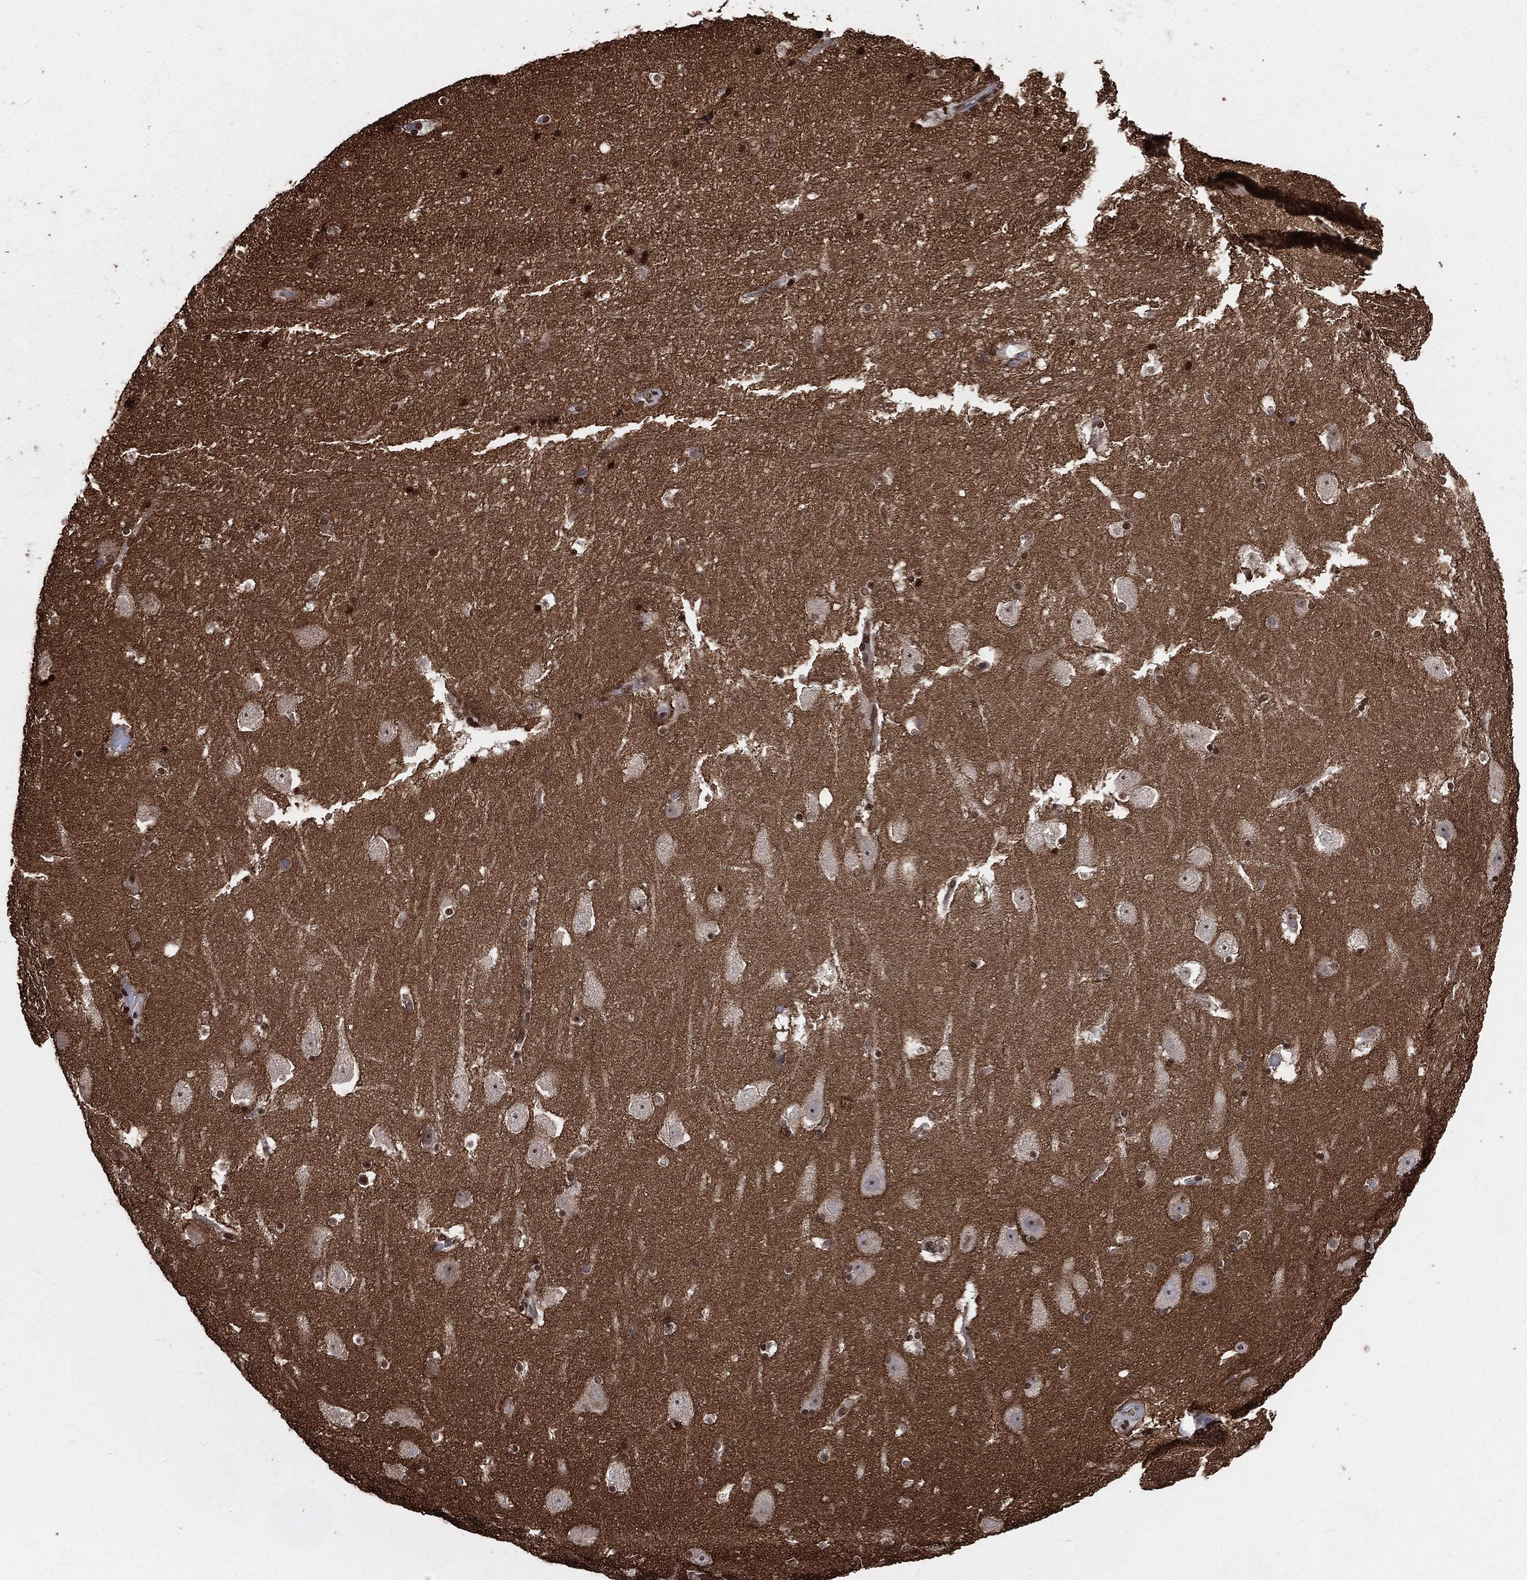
{"staining": {"intensity": "strong", "quantity": "25%-75%", "location": "nuclear"}, "tissue": "hippocampus", "cell_type": "Glial cells", "image_type": "normal", "snomed": [{"axis": "morphology", "description": "Normal tissue, NOS"}, {"axis": "topography", "description": "Hippocampus"}], "caption": "Glial cells reveal high levels of strong nuclear positivity in approximately 25%-75% of cells in normal human hippocampus. The staining was performed using DAB (3,3'-diaminobenzidine), with brown indicating positive protein expression. Nuclei are stained blue with hematoxylin.", "gene": "BASP1", "patient": {"sex": "male", "age": 51}}